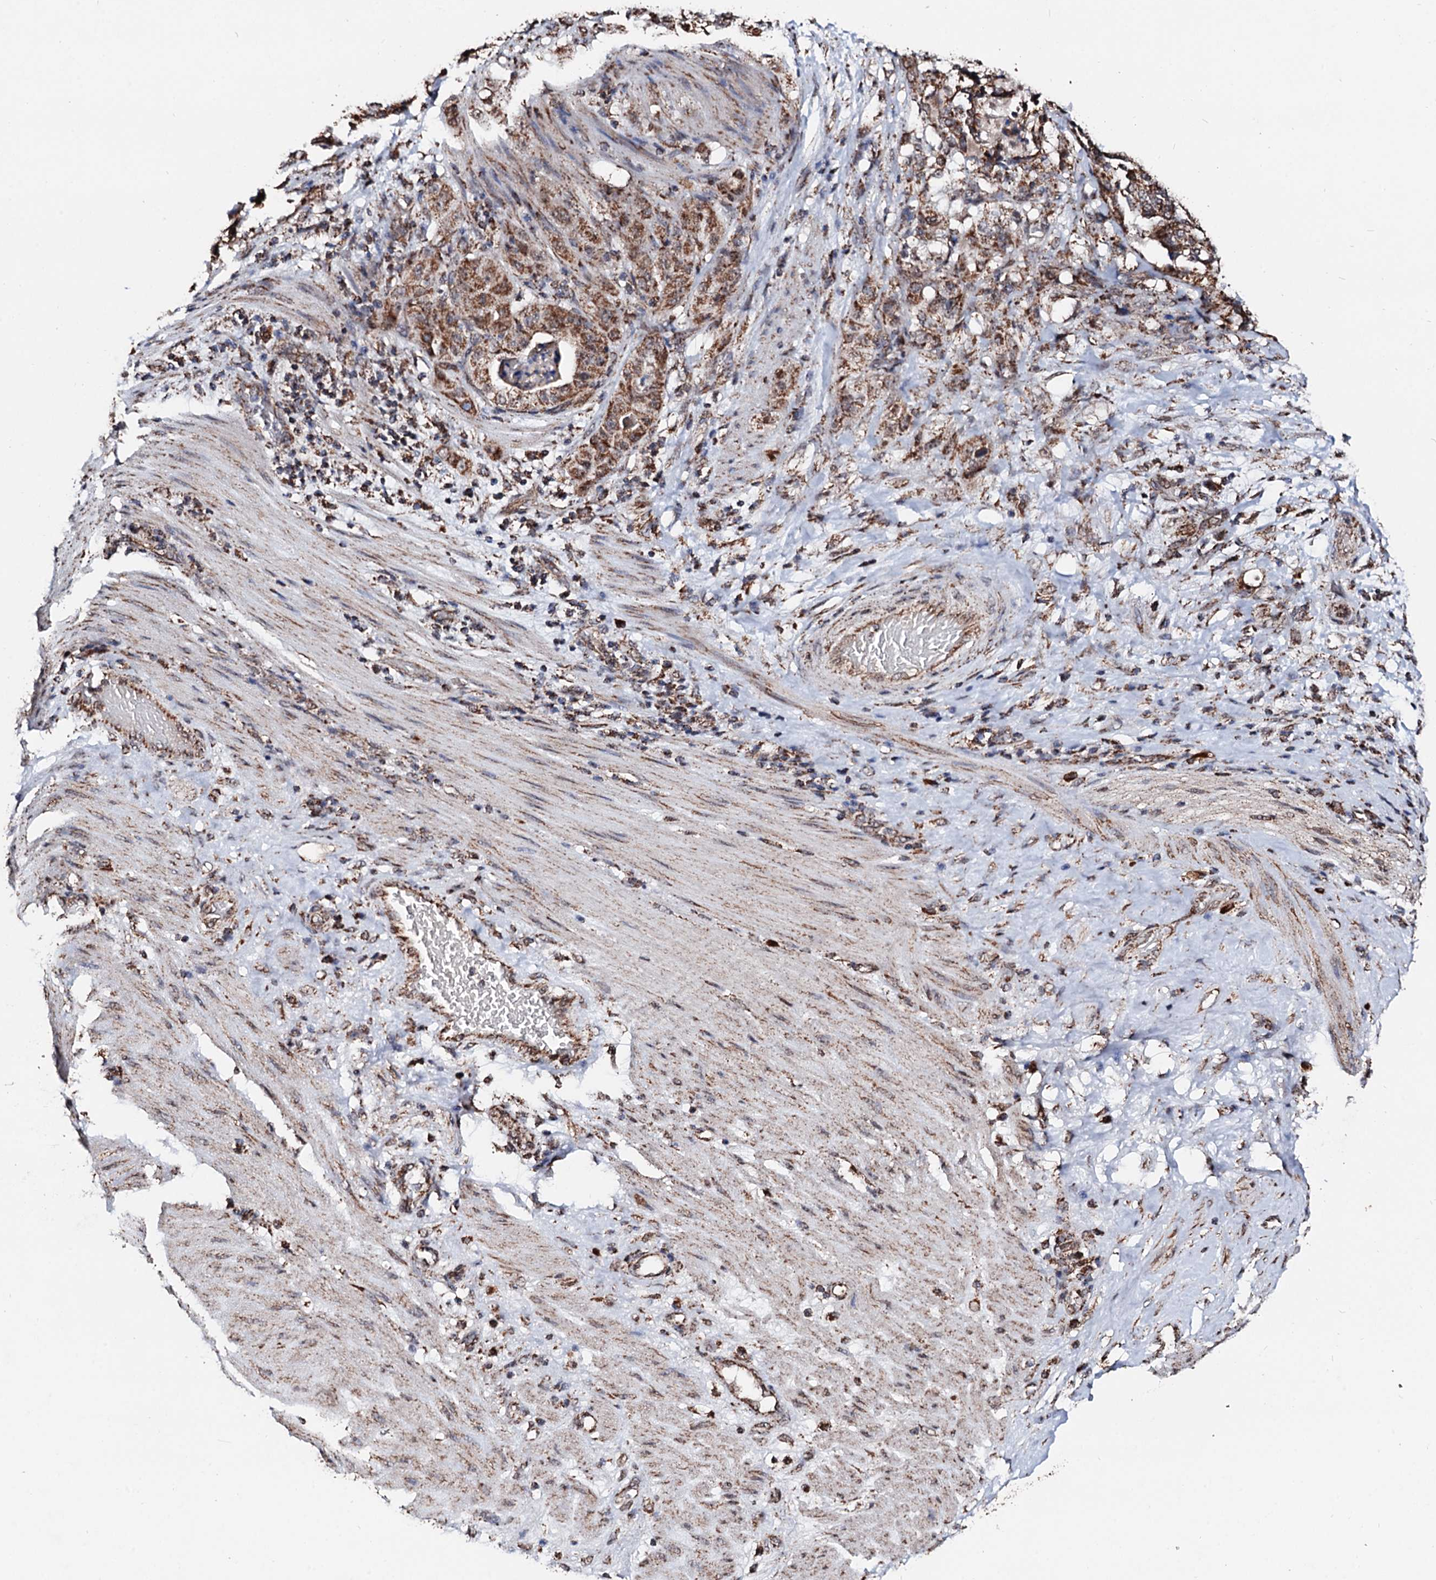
{"staining": {"intensity": "moderate", "quantity": ">75%", "location": "cytoplasmic/membranous"}, "tissue": "stomach cancer", "cell_type": "Tumor cells", "image_type": "cancer", "snomed": [{"axis": "morphology", "description": "Adenocarcinoma, NOS"}, {"axis": "topography", "description": "Stomach"}], "caption": "Human stomach adenocarcinoma stained with a protein marker displays moderate staining in tumor cells.", "gene": "SECISBP2L", "patient": {"sex": "male", "age": 48}}